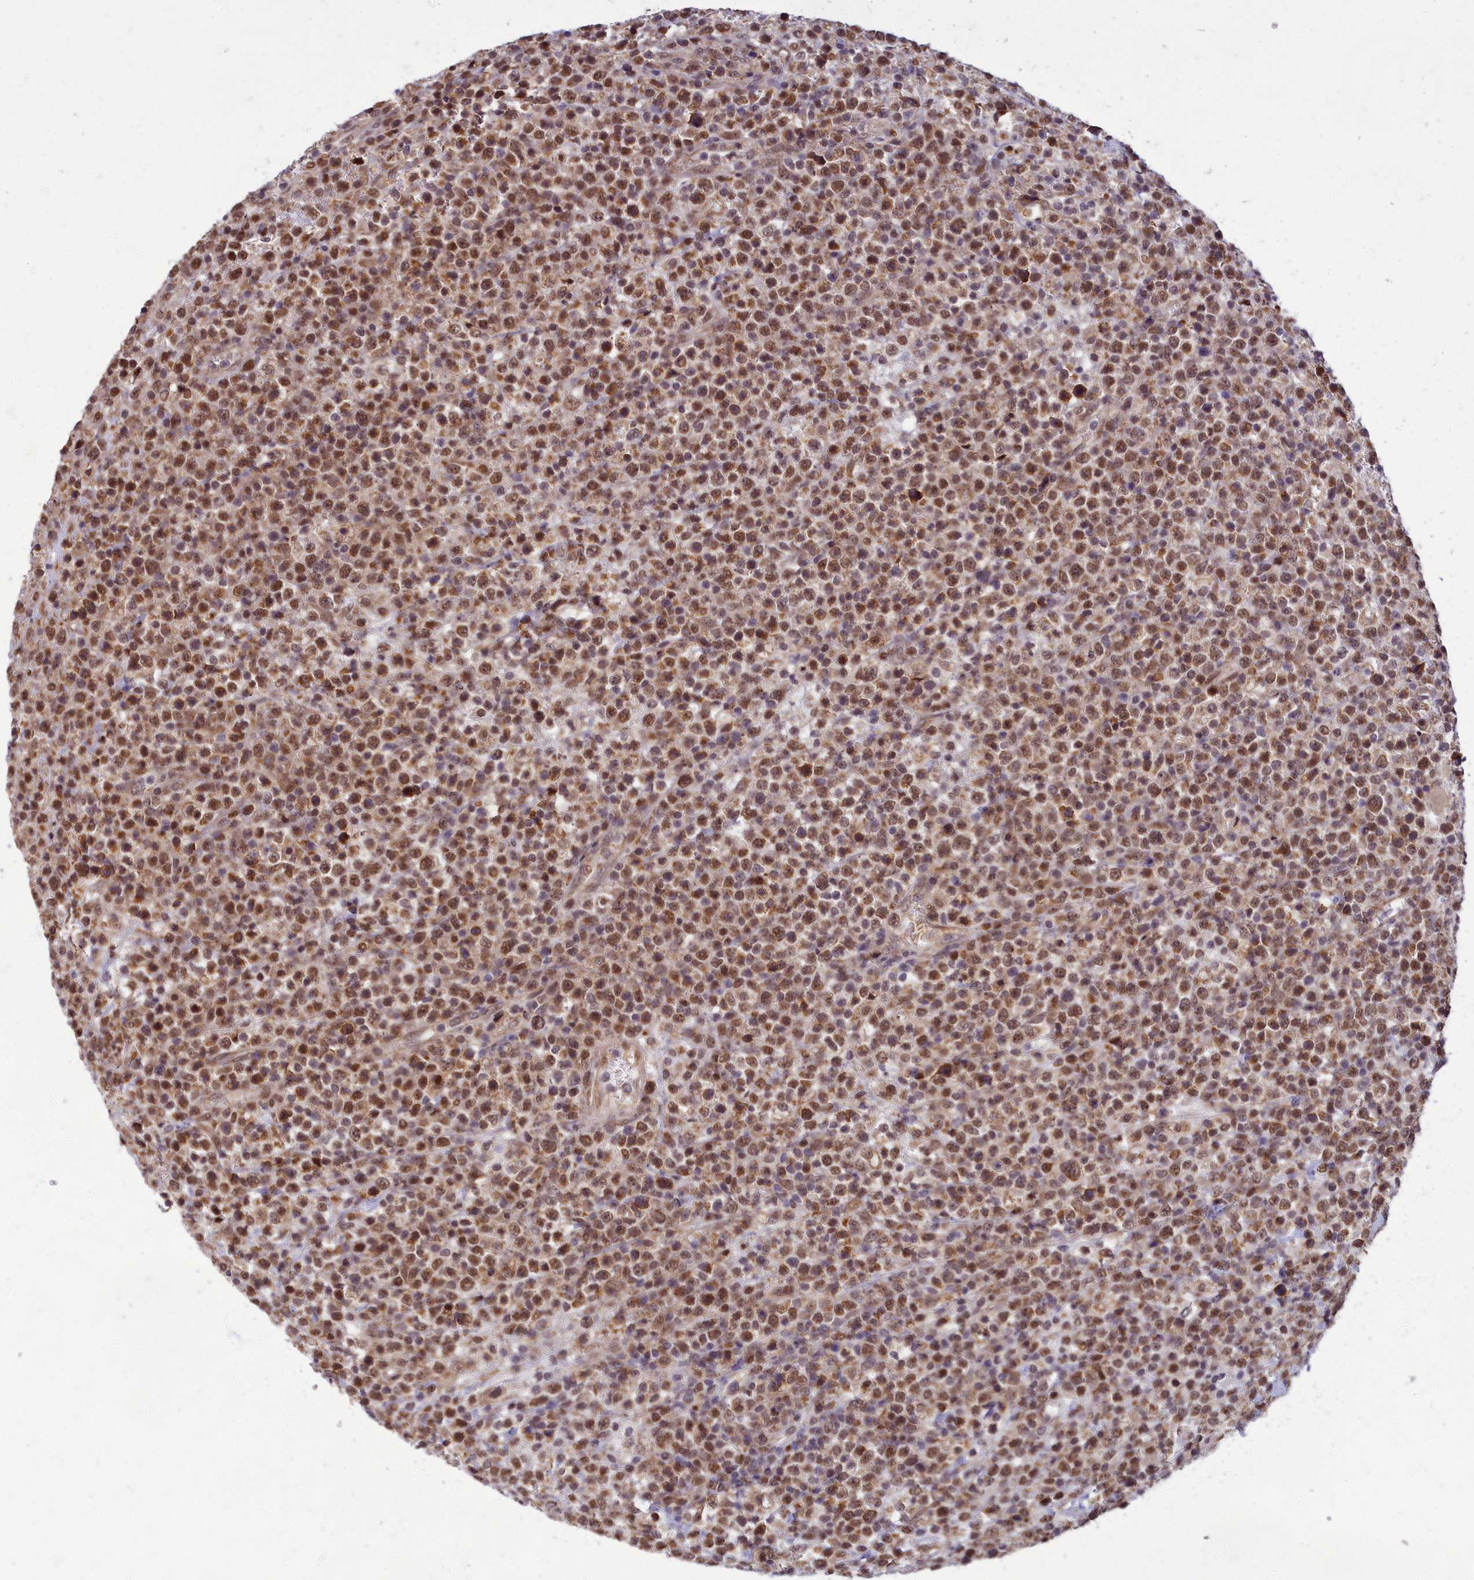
{"staining": {"intensity": "moderate", "quantity": ">75%", "location": "nuclear"}, "tissue": "lymphoma", "cell_type": "Tumor cells", "image_type": "cancer", "snomed": [{"axis": "morphology", "description": "Malignant lymphoma, non-Hodgkin's type, High grade"}, {"axis": "topography", "description": "Colon"}], "caption": "Brown immunohistochemical staining in lymphoma reveals moderate nuclear positivity in about >75% of tumor cells.", "gene": "EARS2", "patient": {"sex": "female", "age": 53}}